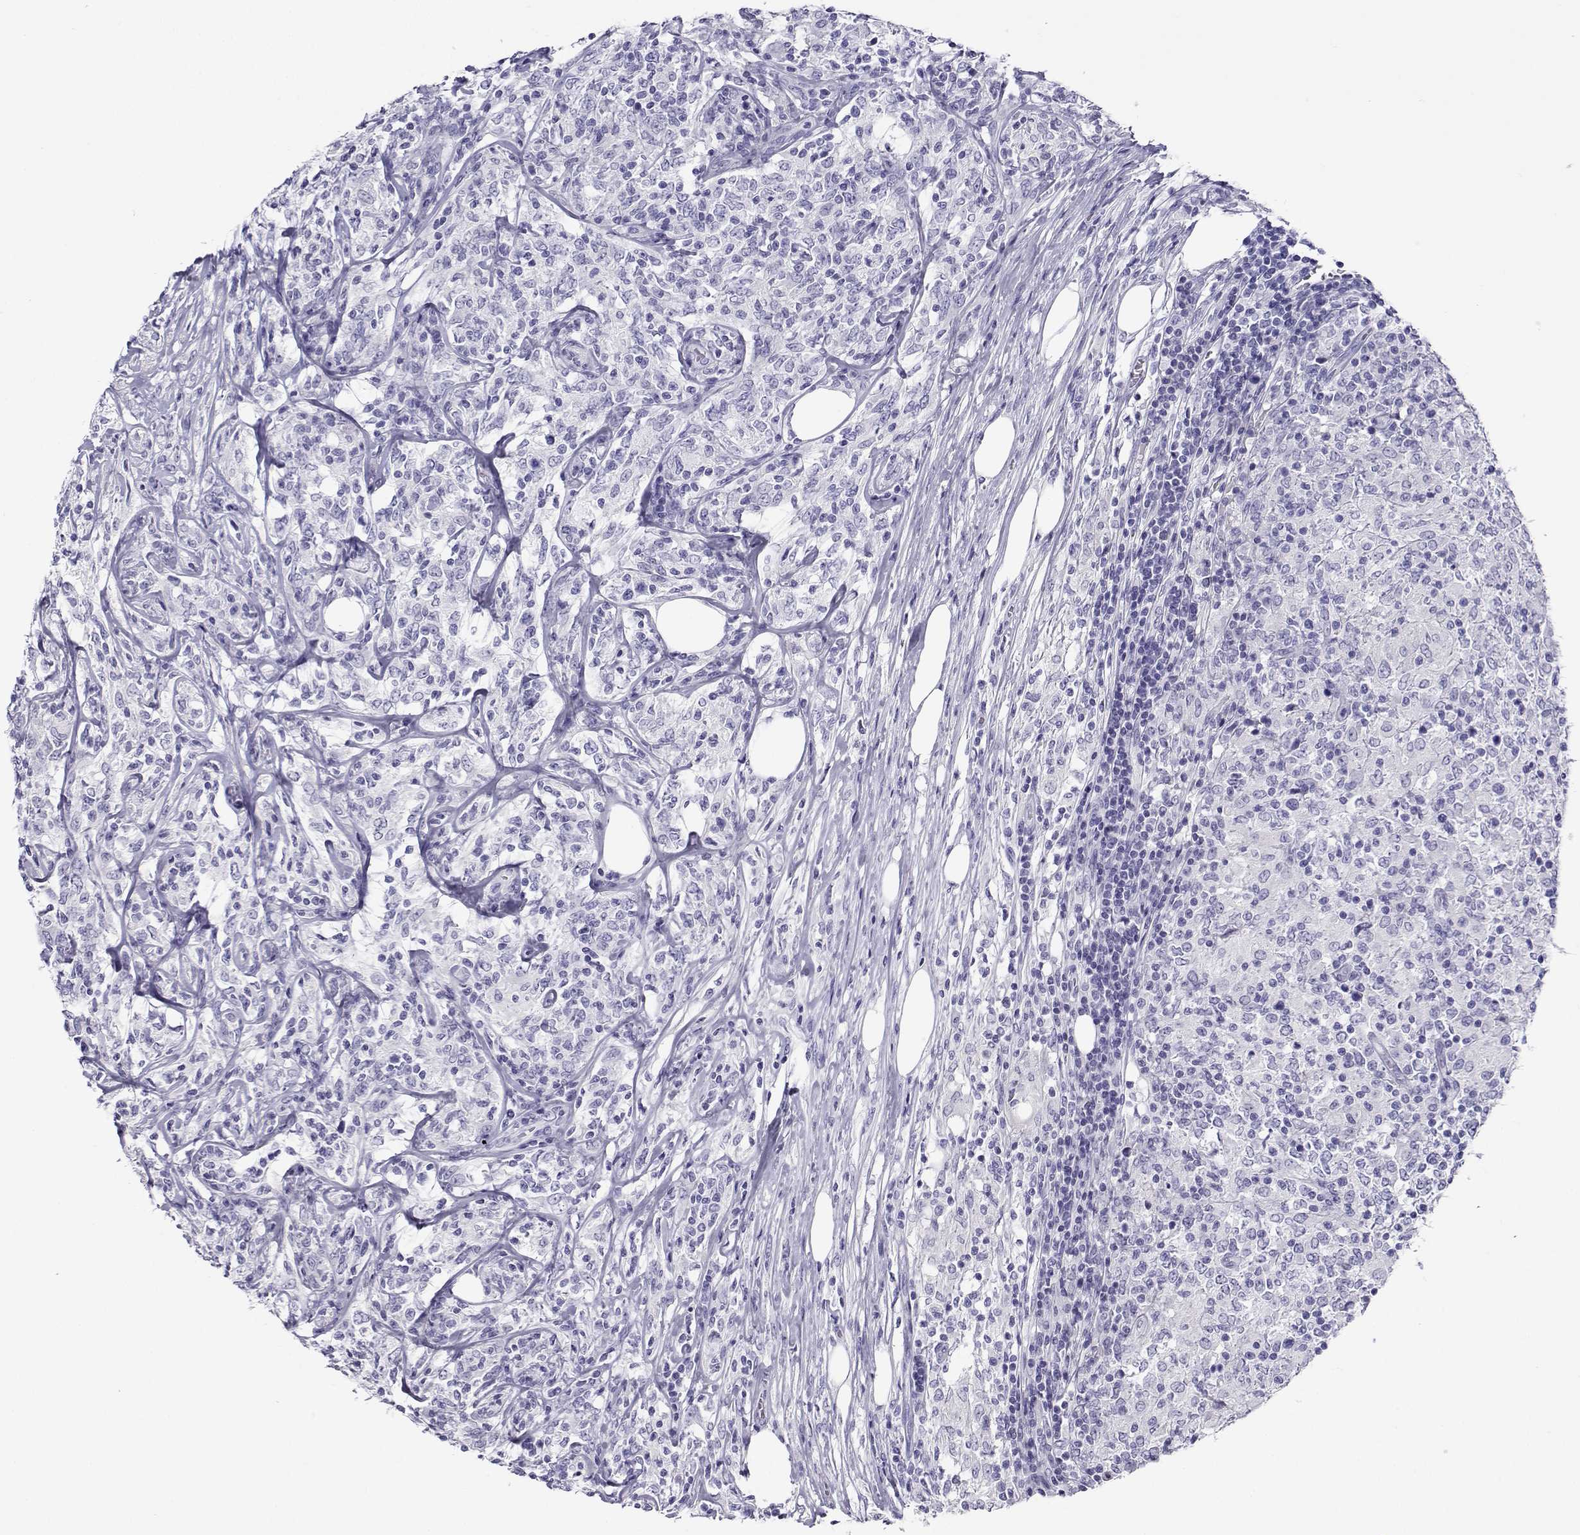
{"staining": {"intensity": "negative", "quantity": "none", "location": "none"}, "tissue": "lymphoma", "cell_type": "Tumor cells", "image_type": "cancer", "snomed": [{"axis": "morphology", "description": "Malignant lymphoma, non-Hodgkin's type, High grade"}, {"axis": "topography", "description": "Lymph node"}], "caption": "IHC of malignant lymphoma, non-Hodgkin's type (high-grade) shows no positivity in tumor cells. The staining is performed using DAB (3,3'-diaminobenzidine) brown chromogen with nuclei counter-stained in using hematoxylin.", "gene": "CABS1", "patient": {"sex": "female", "age": 84}}